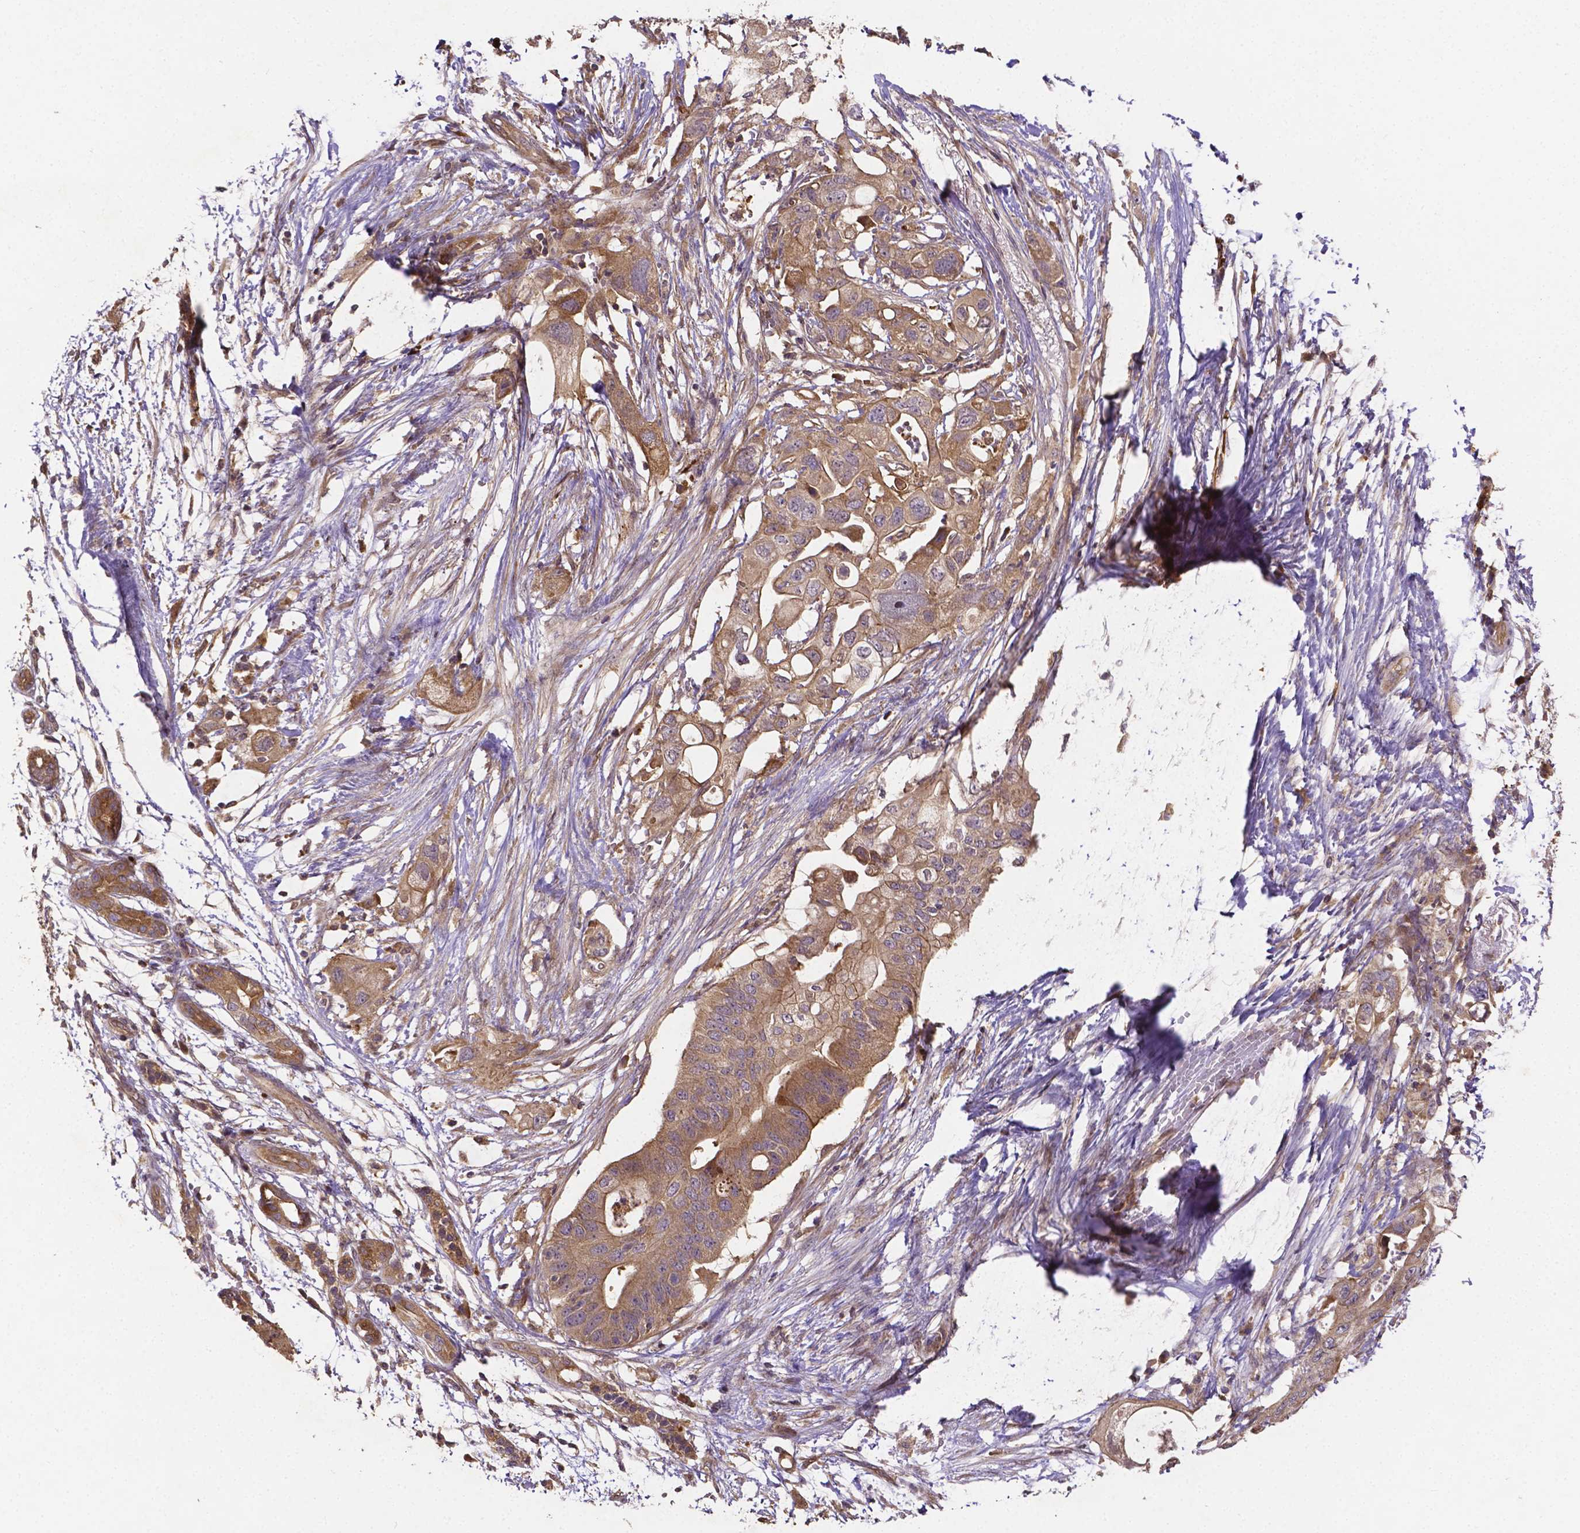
{"staining": {"intensity": "moderate", "quantity": ">75%", "location": "cytoplasmic/membranous"}, "tissue": "pancreatic cancer", "cell_type": "Tumor cells", "image_type": "cancer", "snomed": [{"axis": "morphology", "description": "Adenocarcinoma, NOS"}, {"axis": "topography", "description": "Pancreas"}], "caption": "Protein analysis of pancreatic adenocarcinoma tissue displays moderate cytoplasmic/membranous expression in approximately >75% of tumor cells.", "gene": "RNF123", "patient": {"sex": "female", "age": 72}}